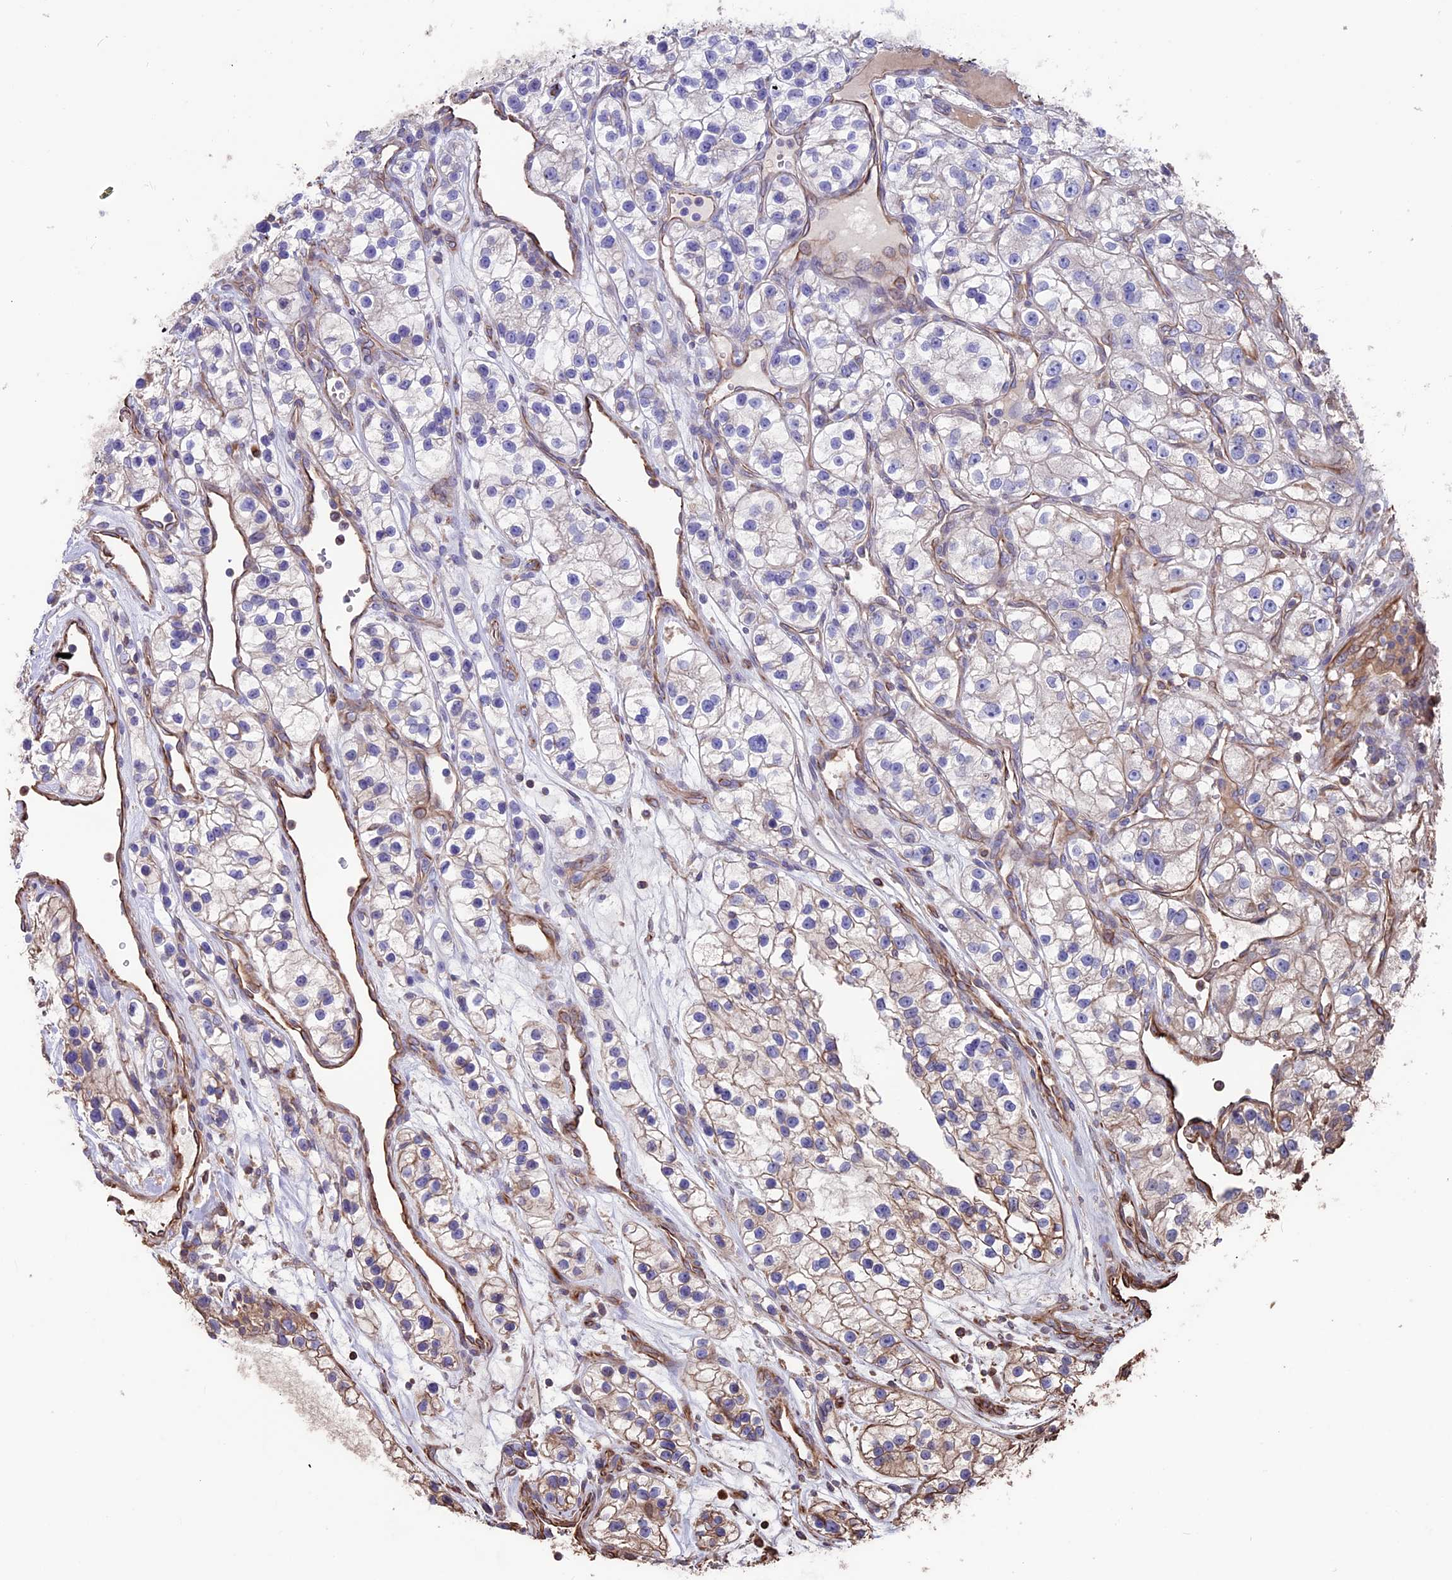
{"staining": {"intensity": "negative", "quantity": "none", "location": "none"}, "tissue": "renal cancer", "cell_type": "Tumor cells", "image_type": "cancer", "snomed": [{"axis": "morphology", "description": "Adenocarcinoma, NOS"}, {"axis": "topography", "description": "Kidney"}], "caption": "Immunohistochemistry of human renal cancer (adenocarcinoma) demonstrates no staining in tumor cells. Nuclei are stained in blue.", "gene": "SEH1L", "patient": {"sex": "female", "age": 57}}